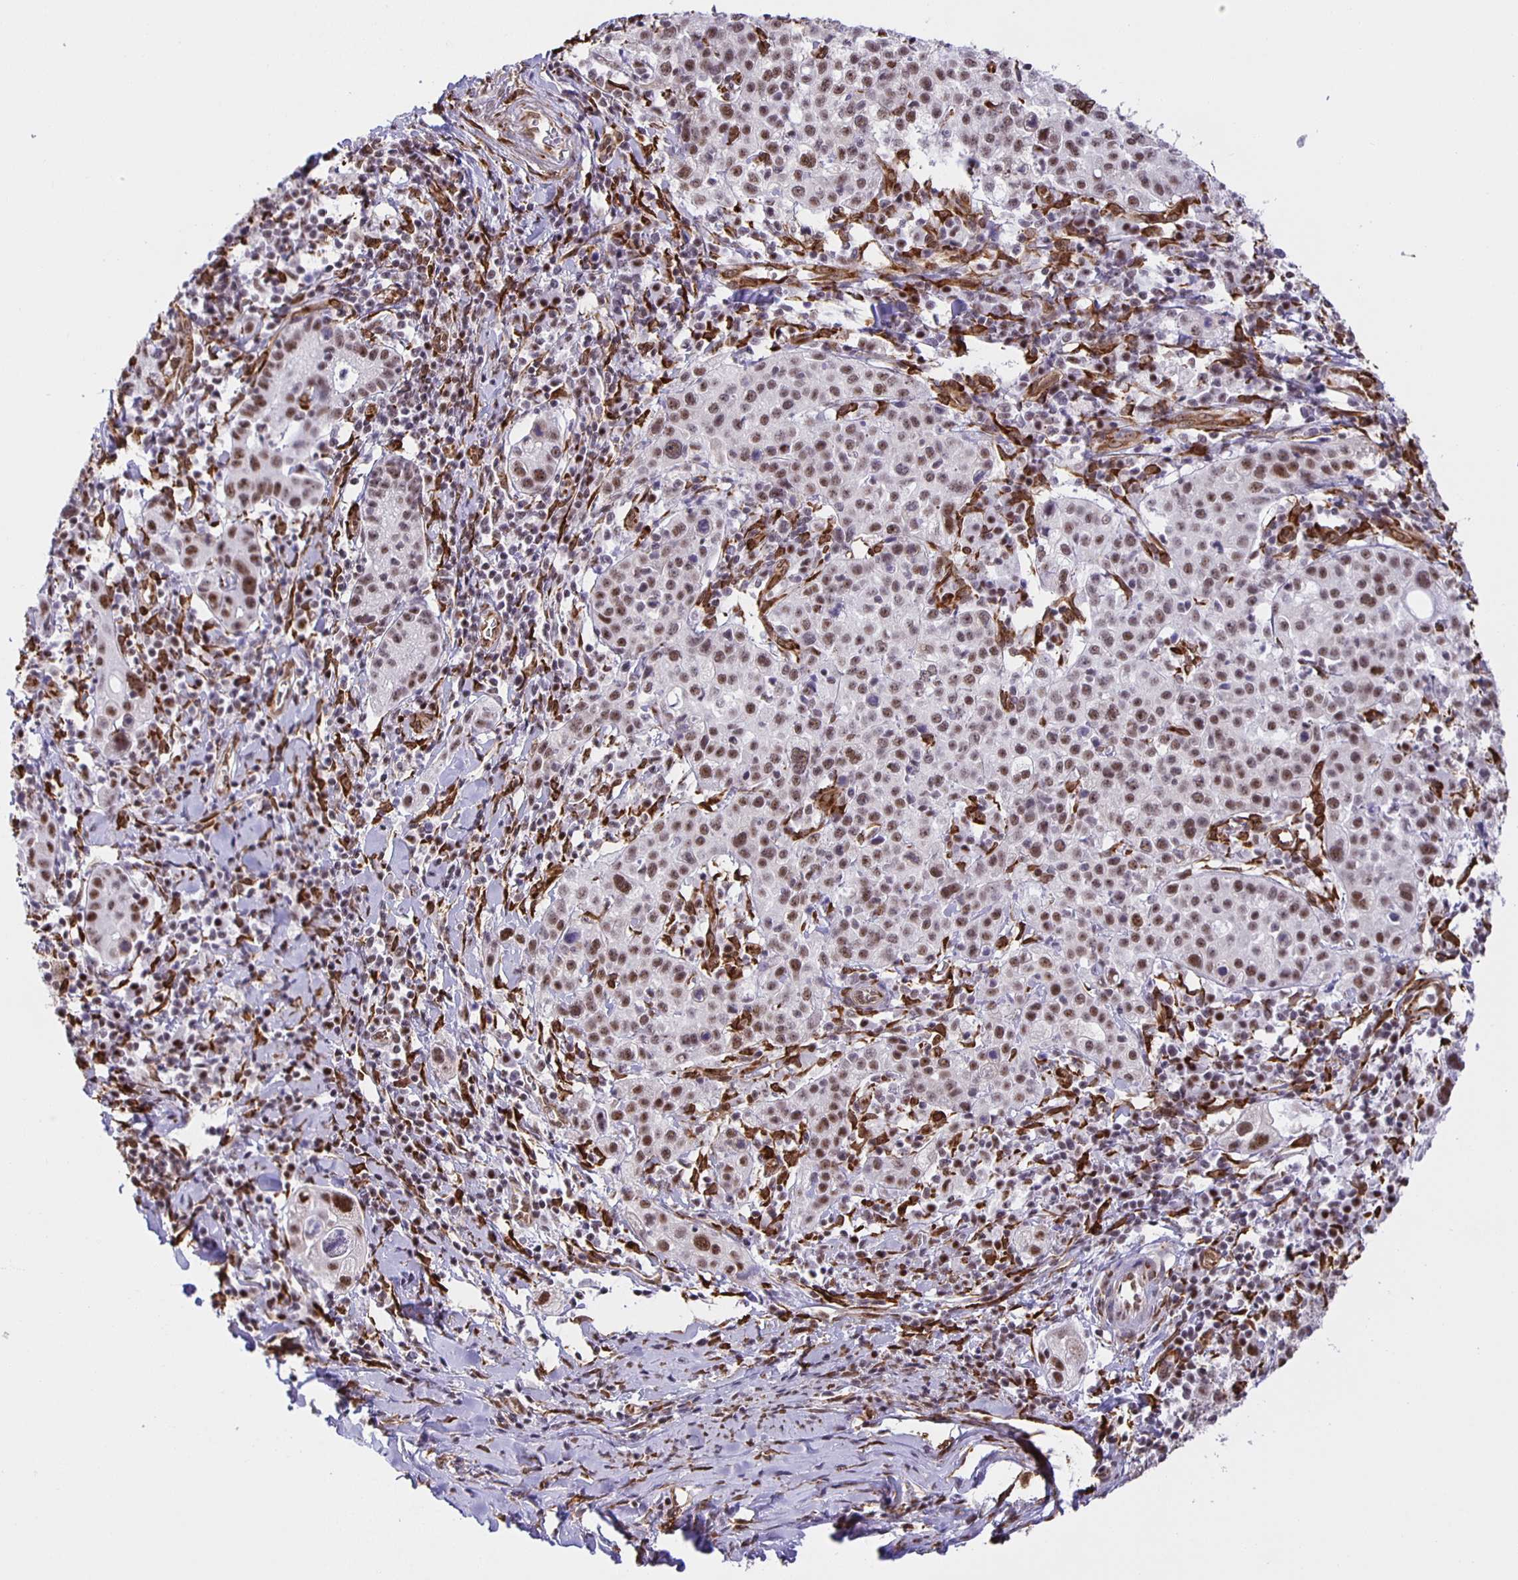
{"staining": {"intensity": "moderate", "quantity": ">75%", "location": "nuclear"}, "tissue": "cervical cancer", "cell_type": "Tumor cells", "image_type": "cancer", "snomed": [{"axis": "morphology", "description": "Normal tissue, NOS"}, {"axis": "morphology", "description": "Adenocarcinoma, NOS"}, {"axis": "topography", "description": "Cervix"}], "caption": "Moderate nuclear protein expression is present in approximately >75% of tumor cells in adenocarcinoma (cervical).", "gene": "ZRANB2", "patient": {"sex": "female", "age": 44}}